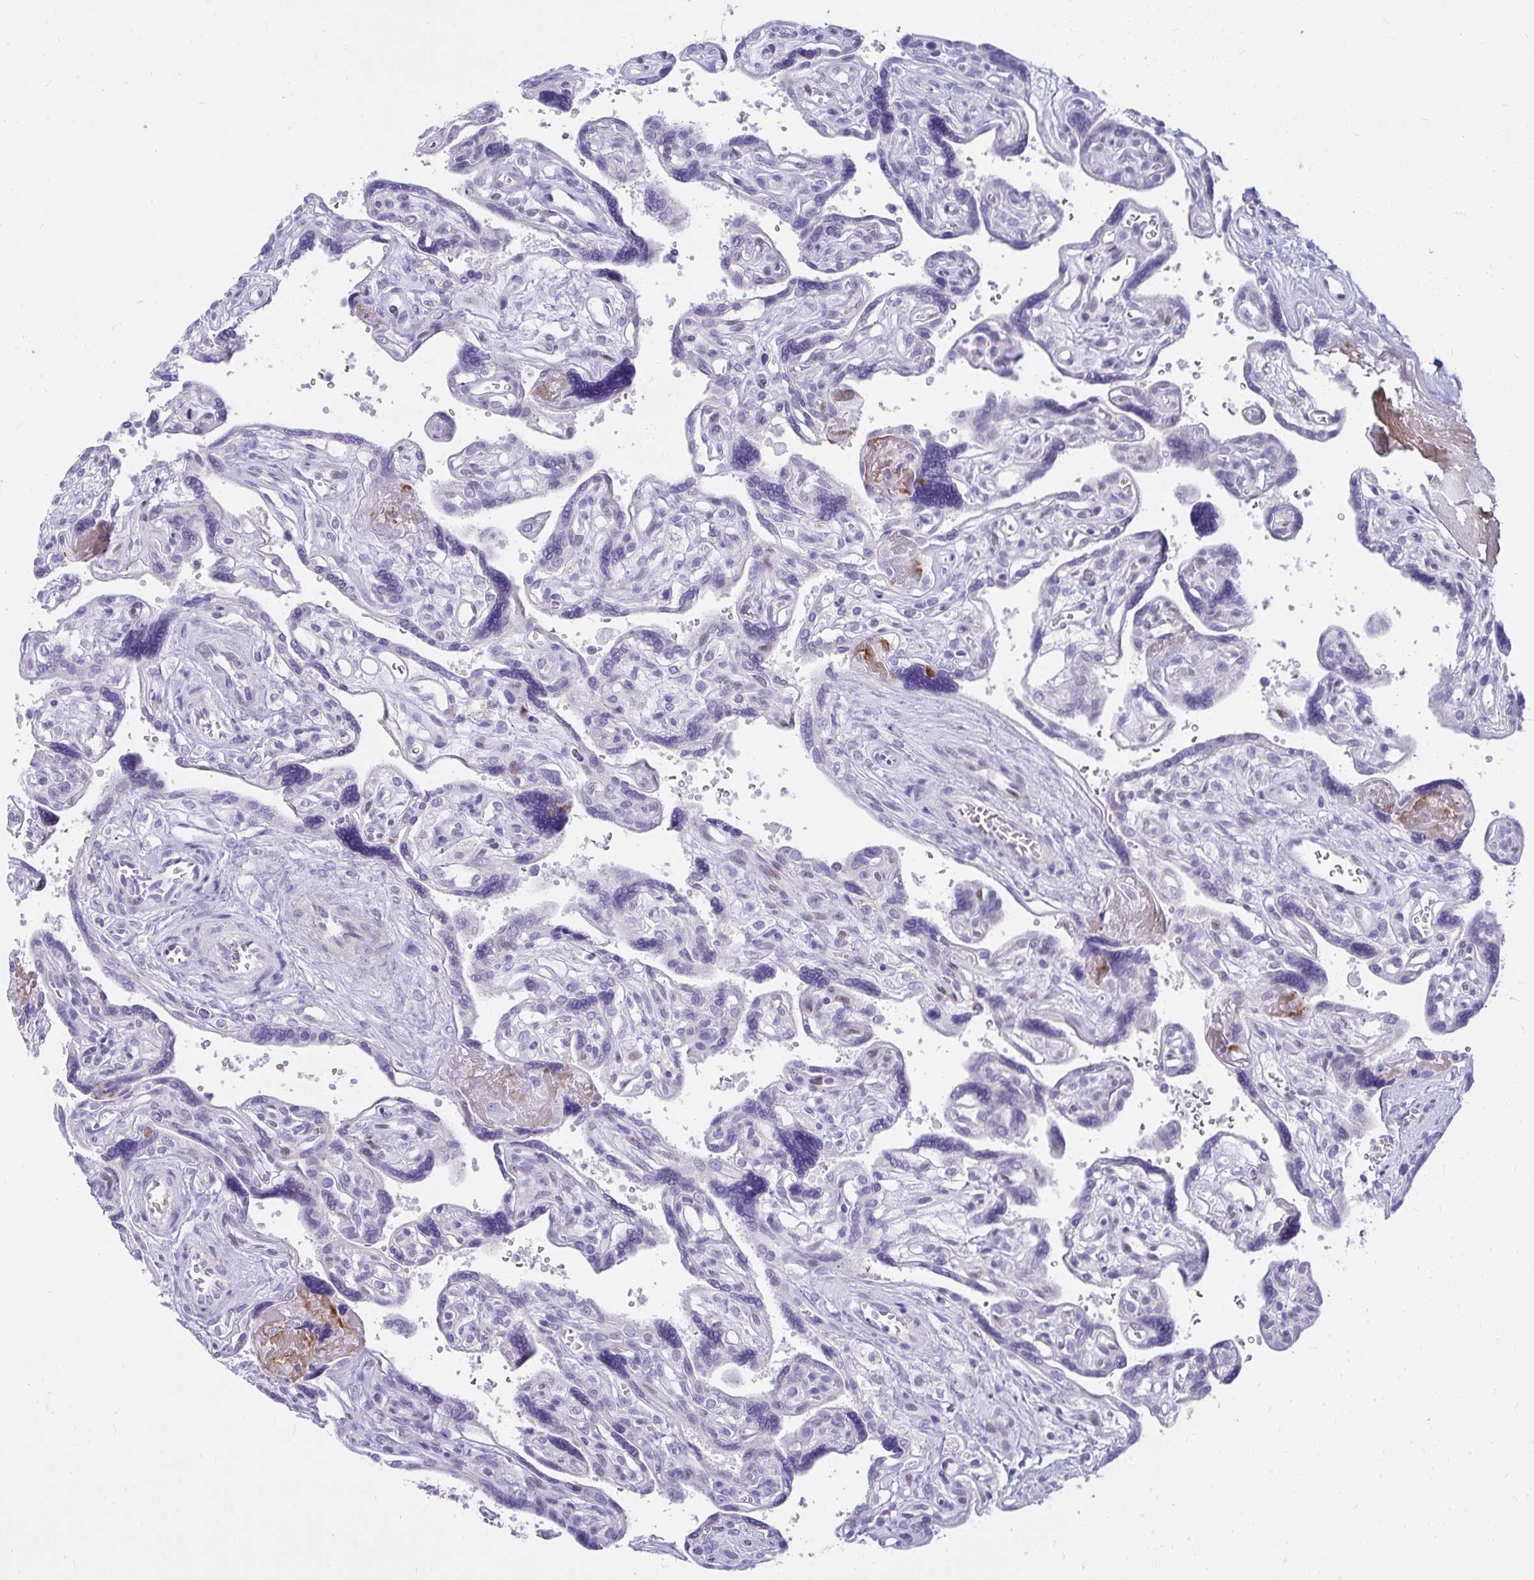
{"staining": {"intensity": "negative", "quantity": "none", "location": "none"}, "tissue": "placenta", "cell_type": "Trophoblastic cells", "image_type": "normal", "snomed": [{"axis": "morphology", "description": "Normal tissue, NOS"}, {"axis": "topography", "description": "Placenta"}], "caption": "High power microscopy micrograph of an immunohistochemistry photomicrograph of unremarkable placenta, revealing no significant staining in trophoblastic cells.", "gene": "LRRC36", "patient": {"sex": "female", "age": 39}}